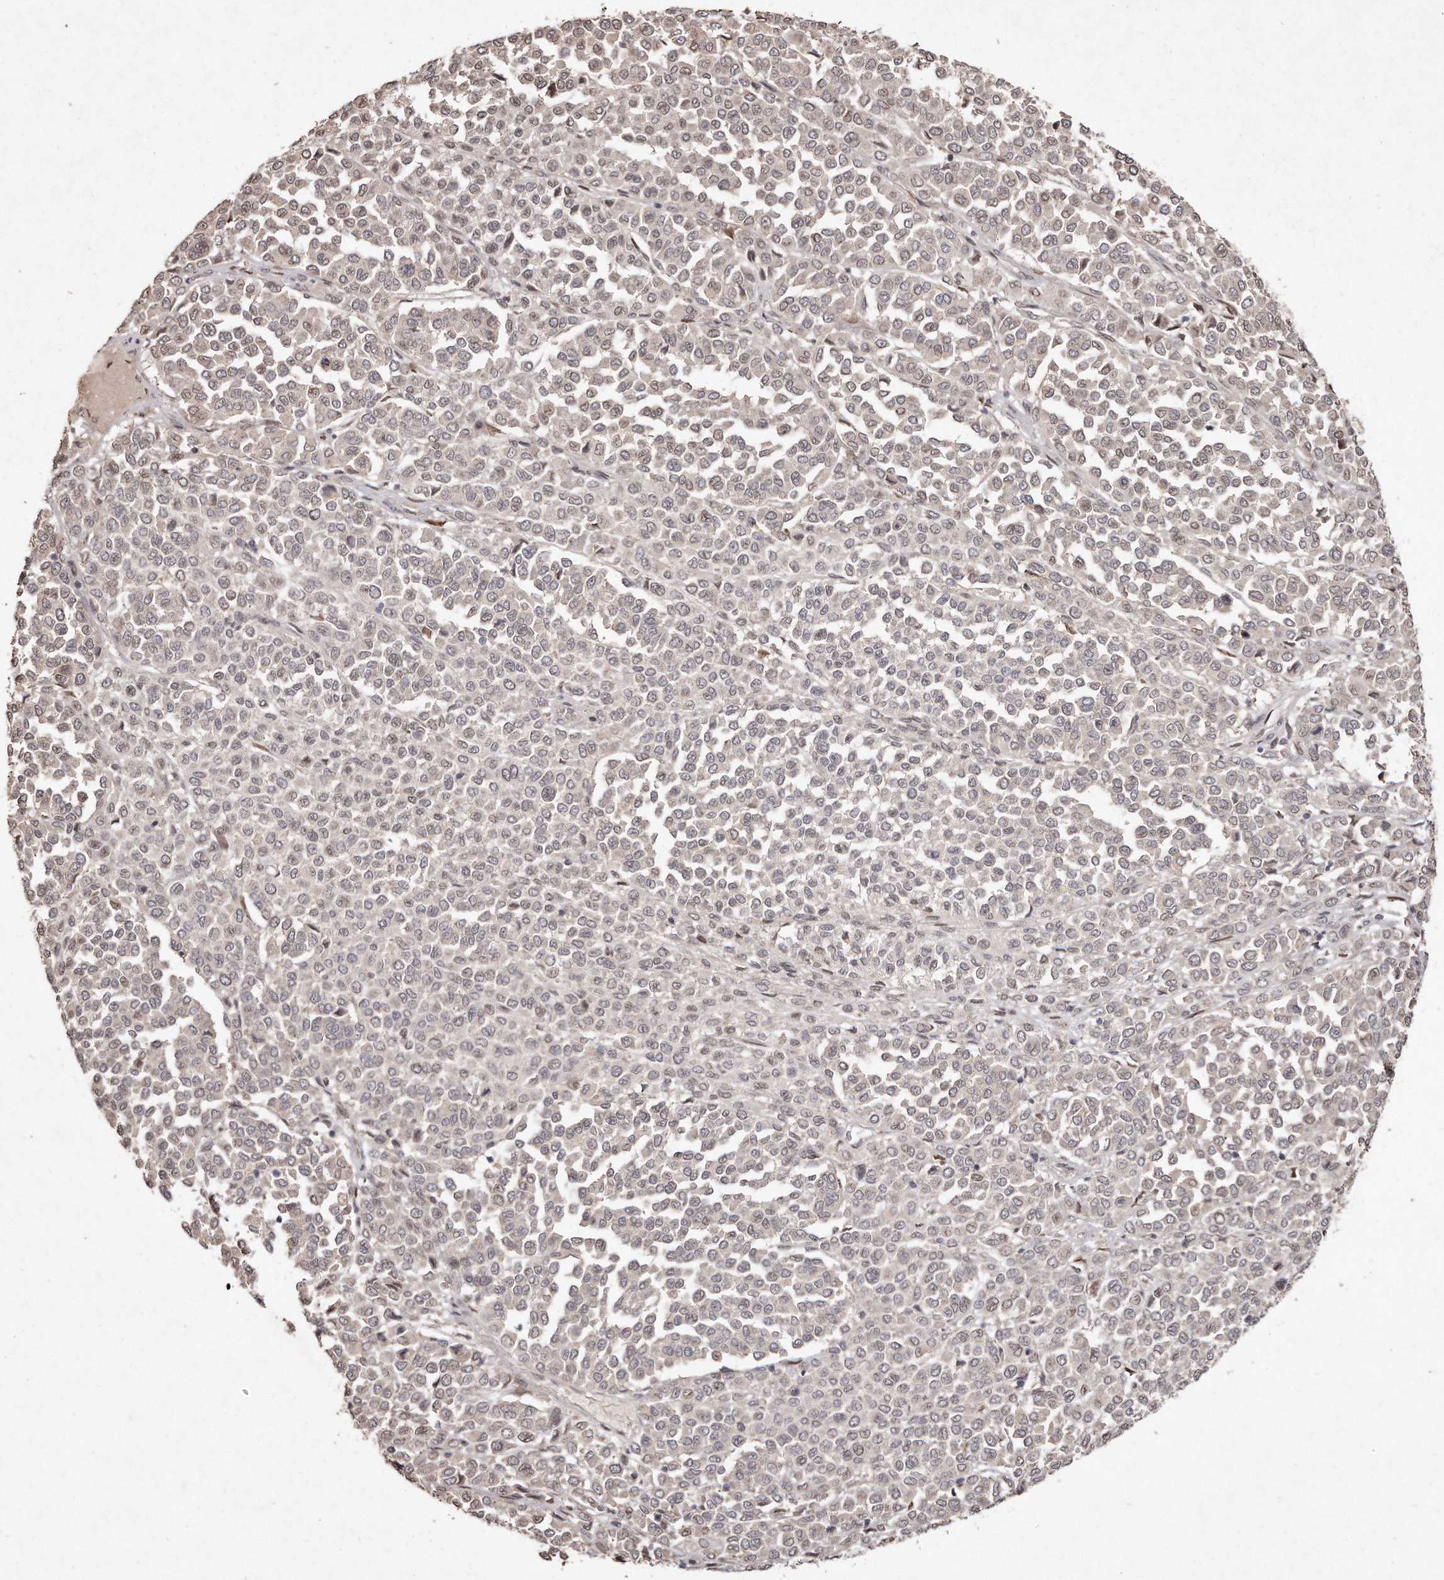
{"staining": {"intensity": "weak", "quantity": "25%-75%", "location": "nuclear"}, "tissue": "melanoma", "cell_type": "Tumor cells", "image_type": "cancer", "snomed": [{"axis": "morphology", "description": "Malignant melanoma, Metastatic site"}, {"axis": "topography", "description": "Pancreas"}], "caption": "Immunohistochemistry (IHC) (DAB) staining of human melanoma reveals weak nuclear protein expression in approximately 25%-75% of tumor cells.", "gene": "HASPIN", "patient": {"sex": "female", "age": 30}}